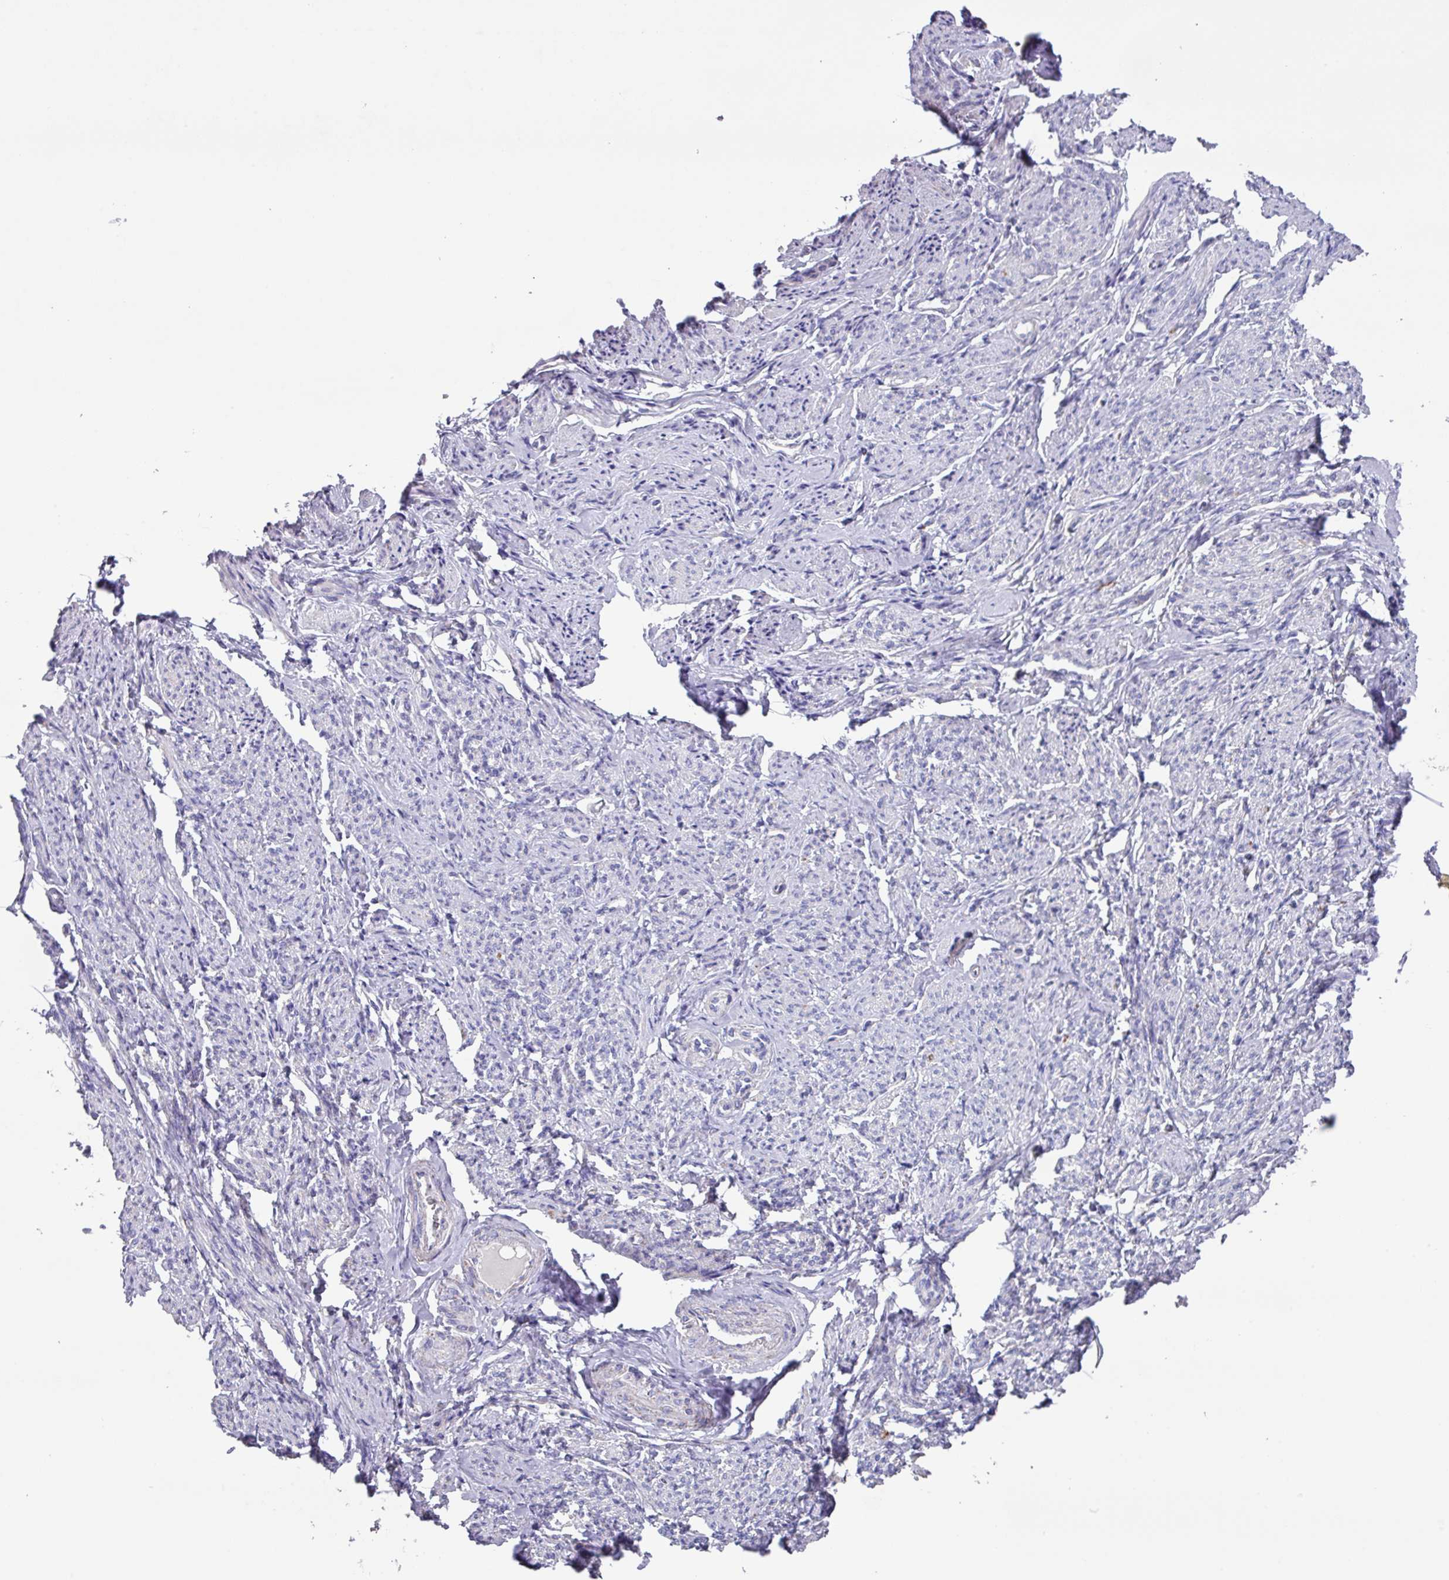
{"staining": {"intensity": "negative", "quantity": "none", "location": "none"}, "tissue": "smooth muscle", "cell_type": "Smooth muscle cells", "image_type": "normal", "snomed": [{"axis": "morphology", "description": "Normal tissue, NOS"}, {"axis": "topography", "description": "Smooth muscle"}], "caption": "Immunohistochemistry (IHC) histopathology image of benign smooth muscle stained for a protein (brown), which displays no staining in smooth muscle cells.", "gene": "MT", "patient": {"sex": "female", "age": 65}}